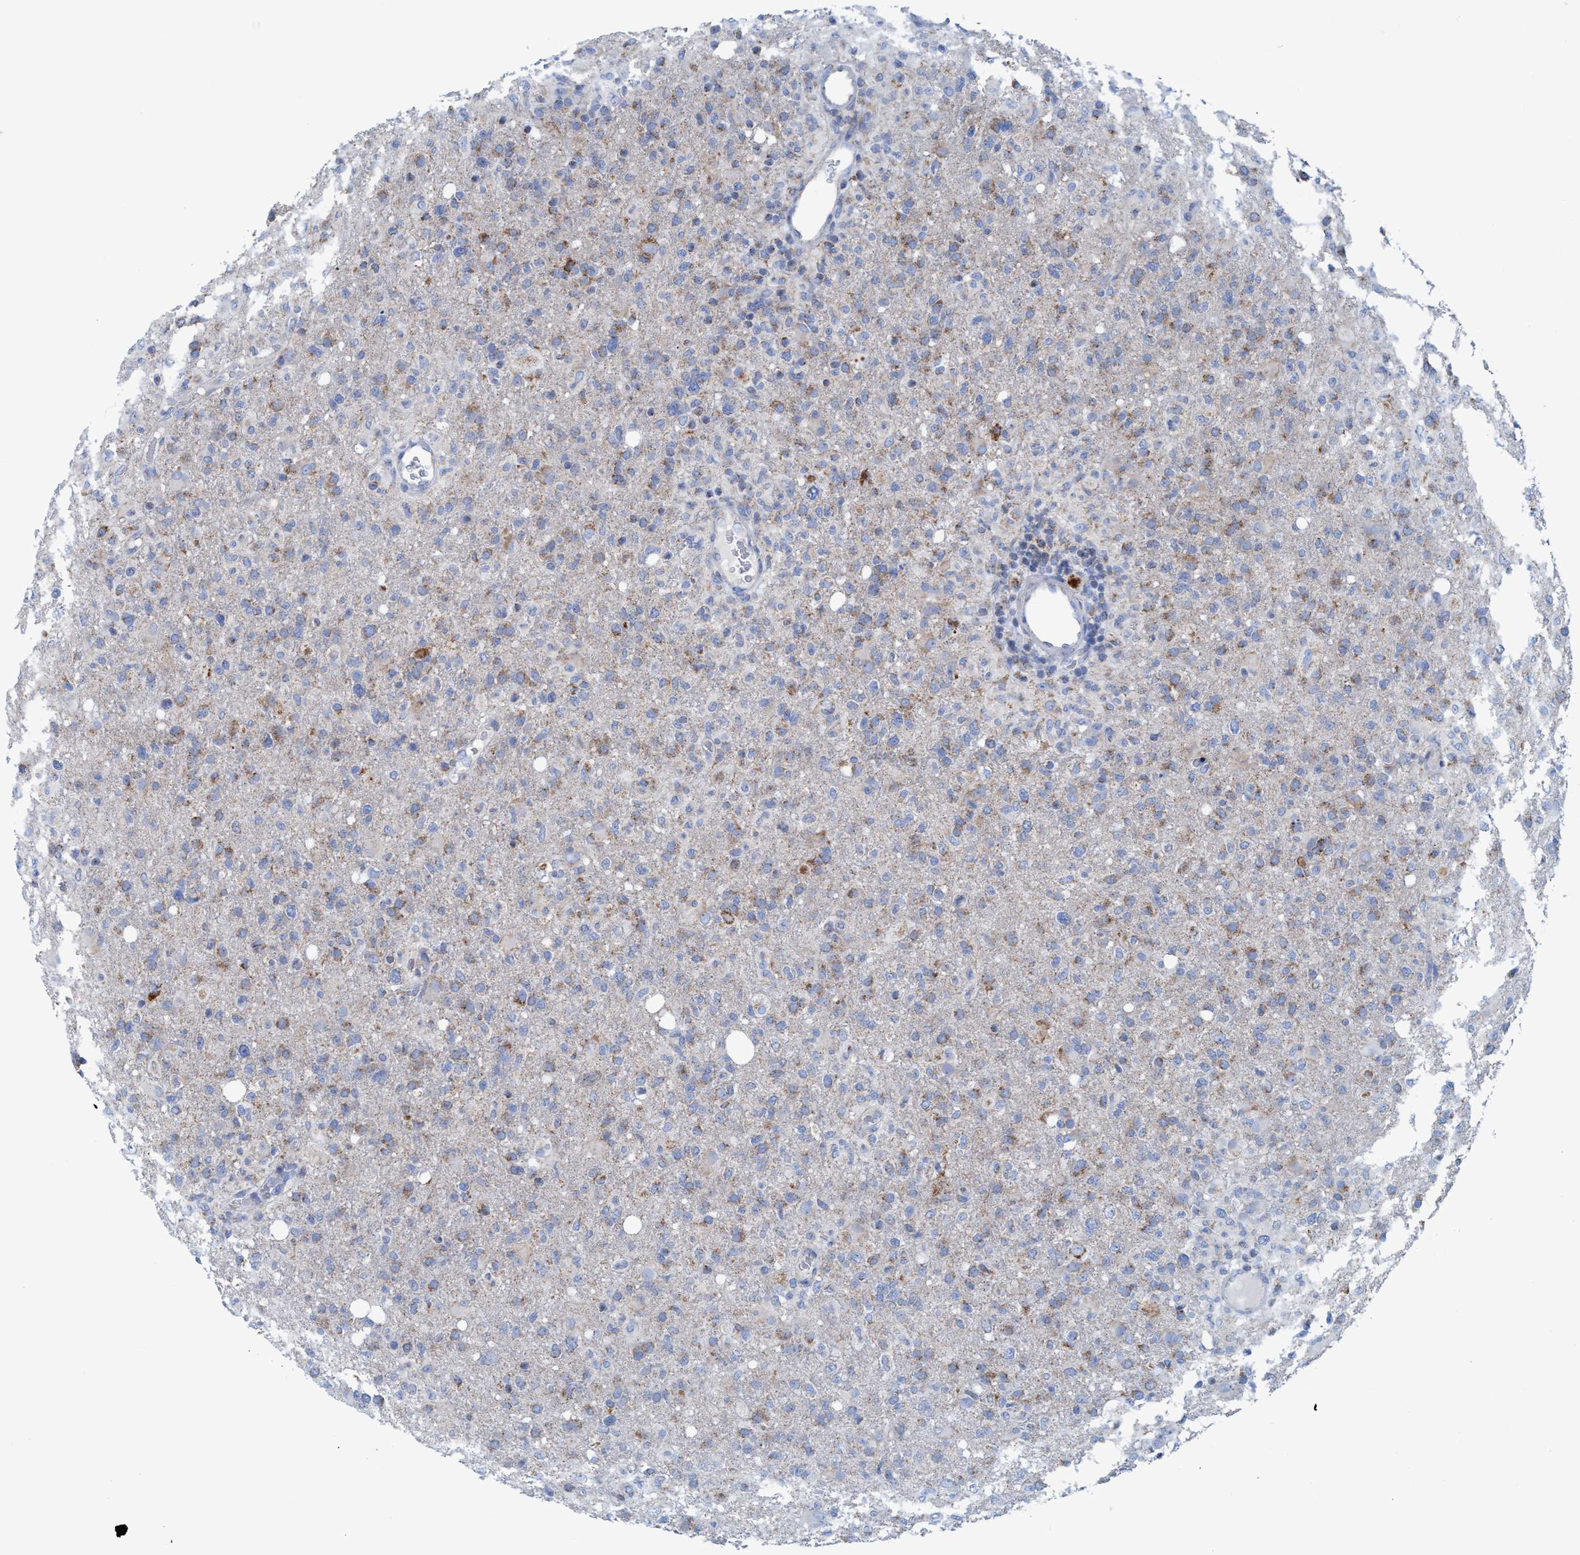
{"staining": {"intensity": "weak", "quantity": "25%-75%", "location": "cytoplasmic/membranous"}, "tissue": "glioma", "cell_type": "Tumor cells", "image_type": "cancer", "snomed": [{"axis": "morphology", "description": "Glioma, malignant, High grade"}, {"axis": "topography", "description": "Brain"}], "caption": "The micrograph reveals staining of malignant glioma (high-grade), revealing weak cytoplasmic/membranous protein staining (brown color) within tumor cells. (Brightfield microscopy of DAB IHC at high magnification).", "gene": "GGA3", "patient": {"sex": "female", "age": 57}}